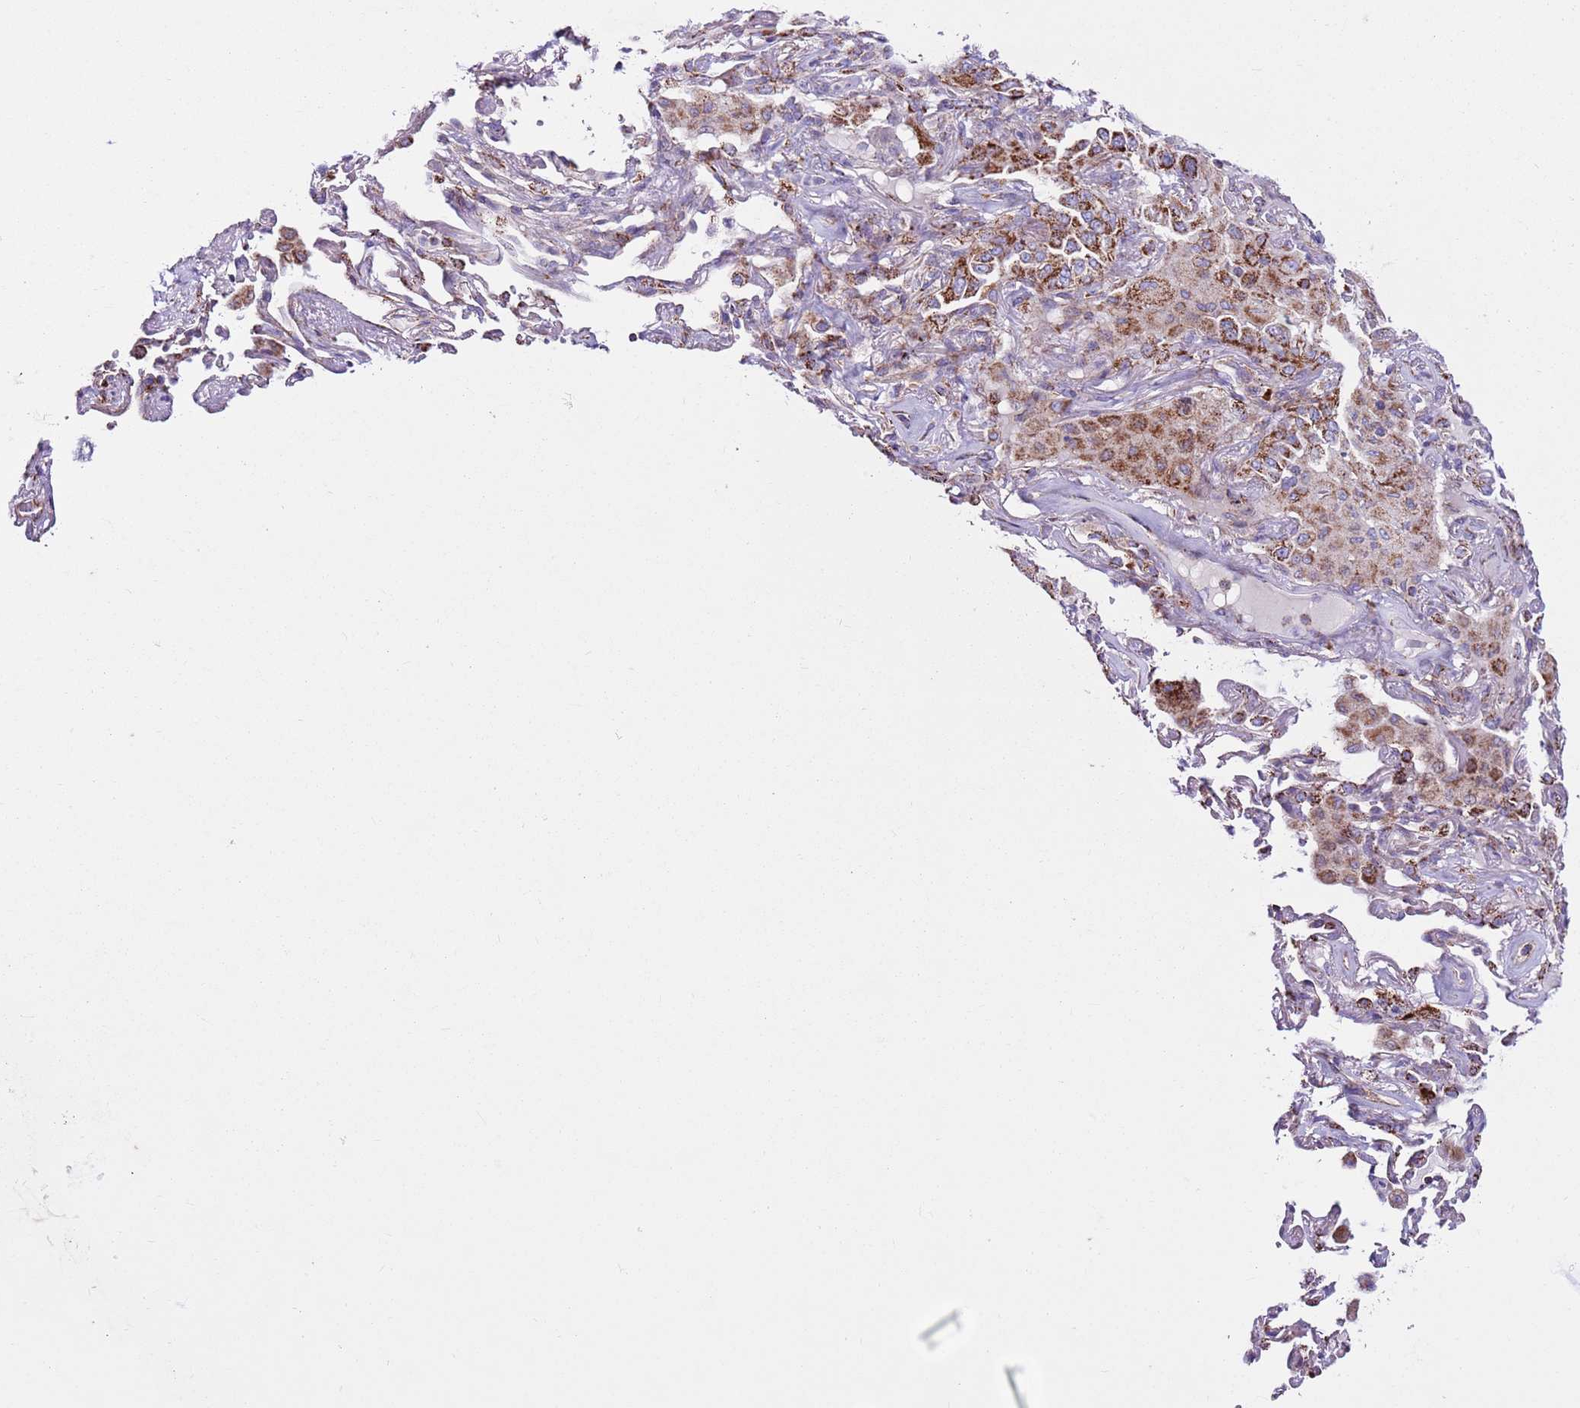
{"staining": {"intensity": "strong", "quantity": ">75%", "location": "cytoplasmic/membranous"}, "tissue": "lung cancer", "cell_type": "Tumor cells", "image_type": "cancer", "snomed": [{"axis": "morphology", "description": "Adenocarcinoma, NOS"}, {"axis": "topography", "description": "Lung"}], "caption": "Lung cancer (adenocarcinoma) stained with a brown dye demonstrates strong cytoplasmic/membranous positive positivity in approximately >75% of tumor cells.", "gene": "HECTD4", "patient": {"sex": "female", "age": 69}}